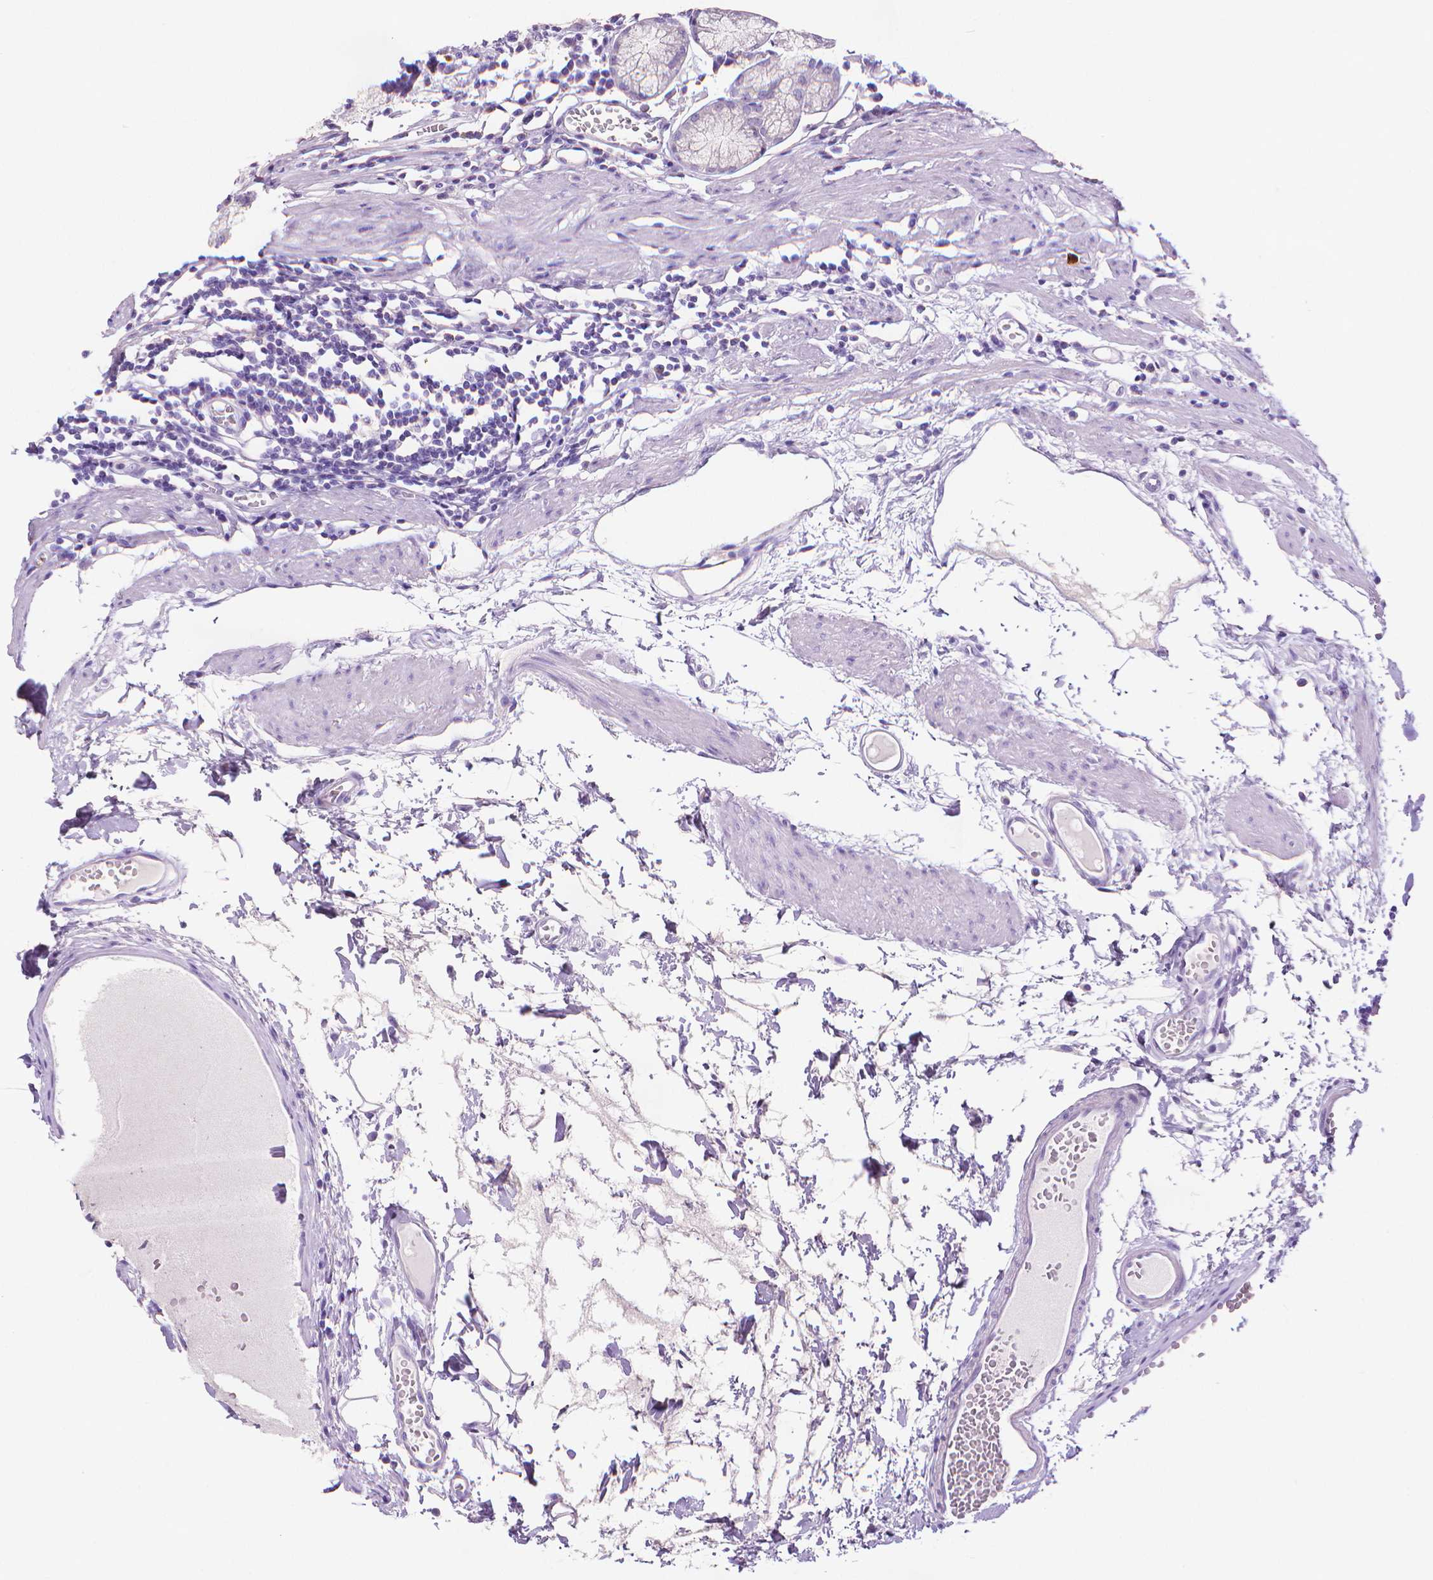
{"staining": {"intensity": "negative", "quantity": "none", "location": "none"}, "tissue": "stomach", "cell_type": "Glandular cells", "image_type": "normal", "snomed": [{"axis": "morphology", "description": "Normal tissue, NOS"}, {"axis": "topography", "description": "Stomach"}], "caption": "High power microscopy histopathology image of an immunohistochemistry (IHC) micrograph of unremarkable stomach, revealing no significant positivity in glandular cells. (Brightfield microscopy of DAB (3,3'-diaminobenzidine) immunohistochemistry (IHC) at high magnification).", "gene": "MMP9", "patient": {"sex": "male", "age": 55}}